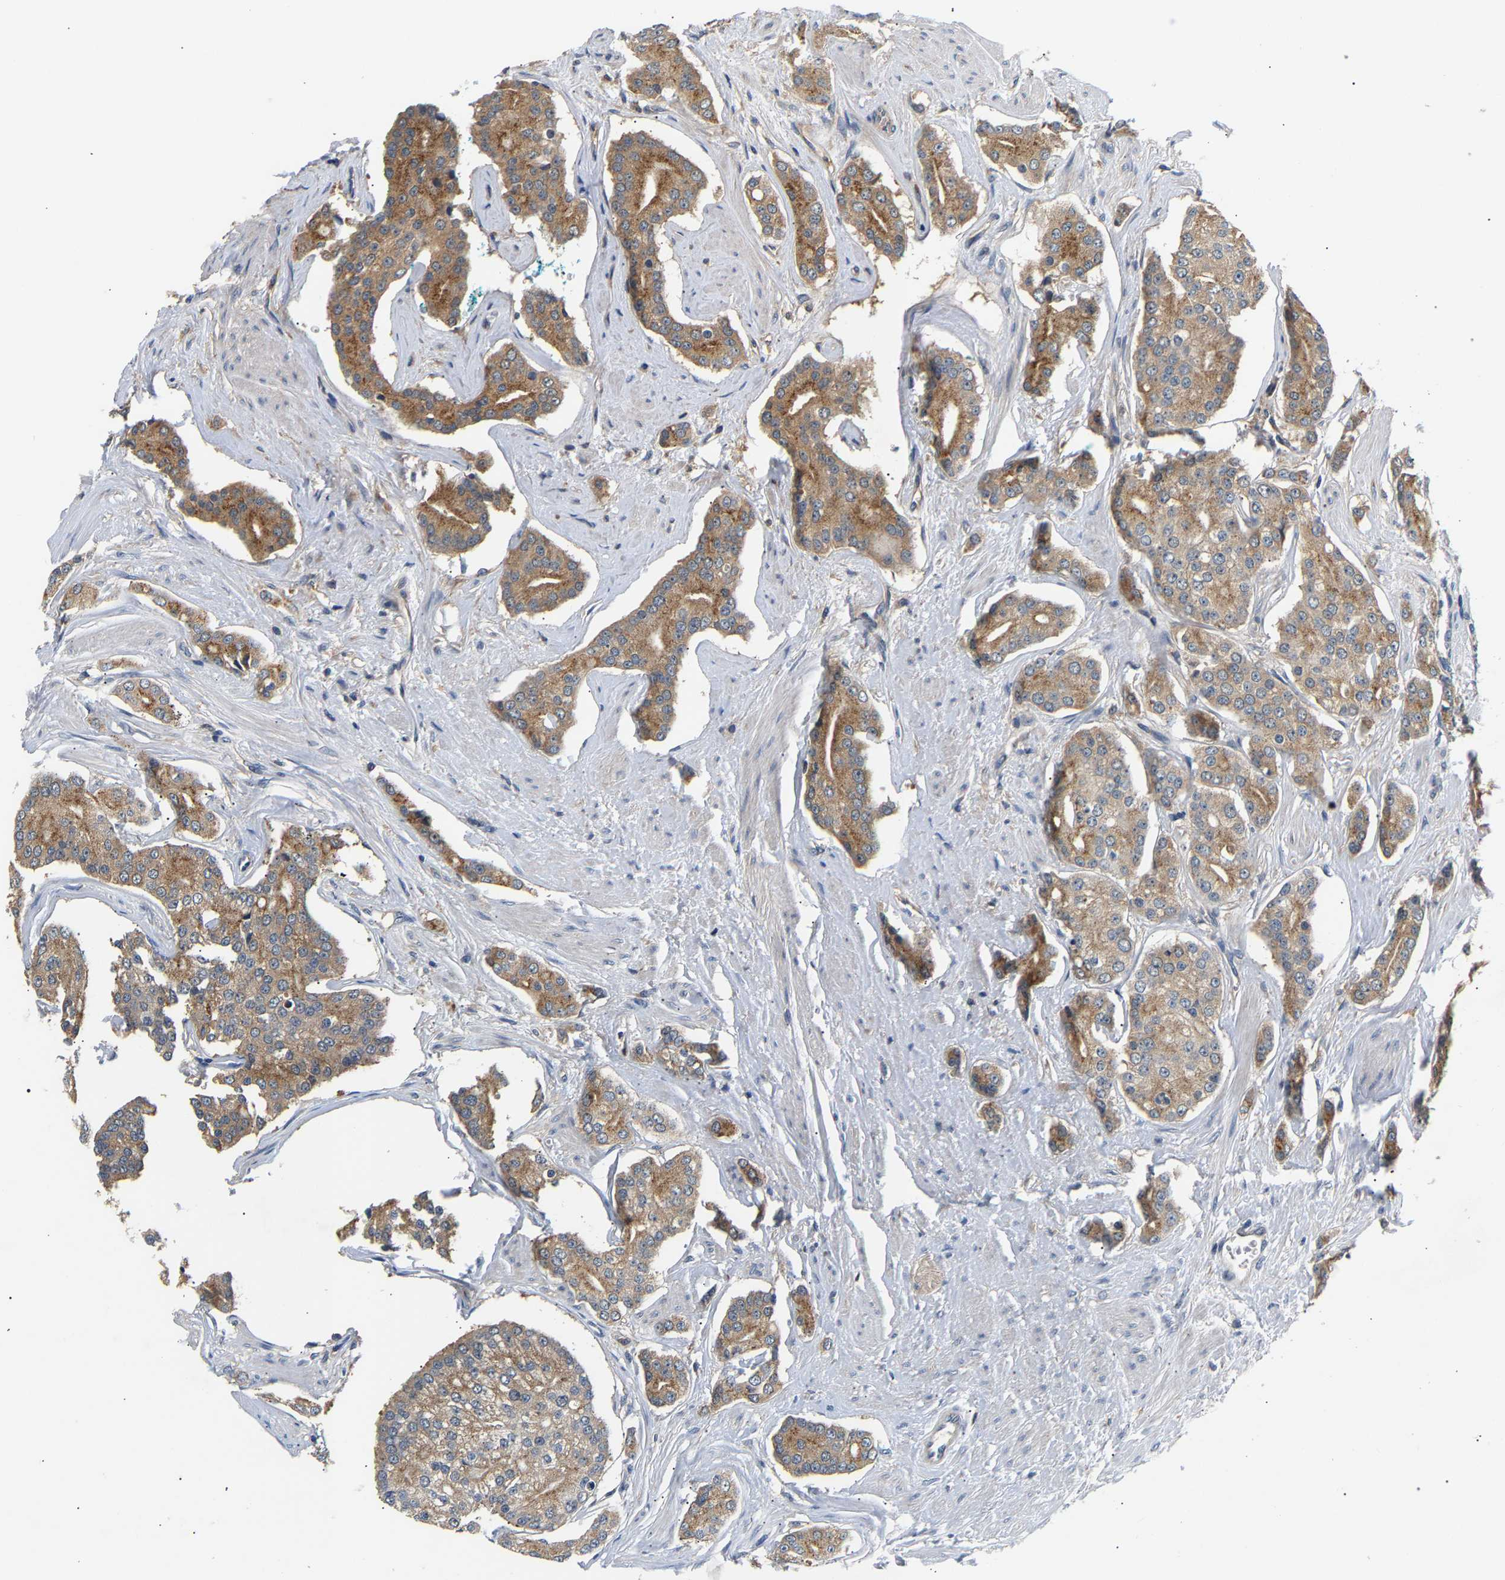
{"staining": {"intensity": "moderate", "quantity": ">75%", "location": "cytoplasmic/membranous"}, "tissue": "prostate cancer", "cell_type": "Tumor cells", "image_type": "cancer", "snomed": [{"axis": "morphology", "description": "Adenocarcinoma, High grade"}, {"axis": "topography", "description": "Prostate"}], "caption": "High-power microscopy captured an IHC image of high-grade adenocarcinoma (prostate), revealing moderate cytoplasmic/membranous positivity in approximately >75% of tumor cells. Using DAB (brown) and hematoxylin (blue) stains, captured at high magnification using brightfield microscopy.", "gene": "PPID", "patient": {"sex": "male", "age": 71}}